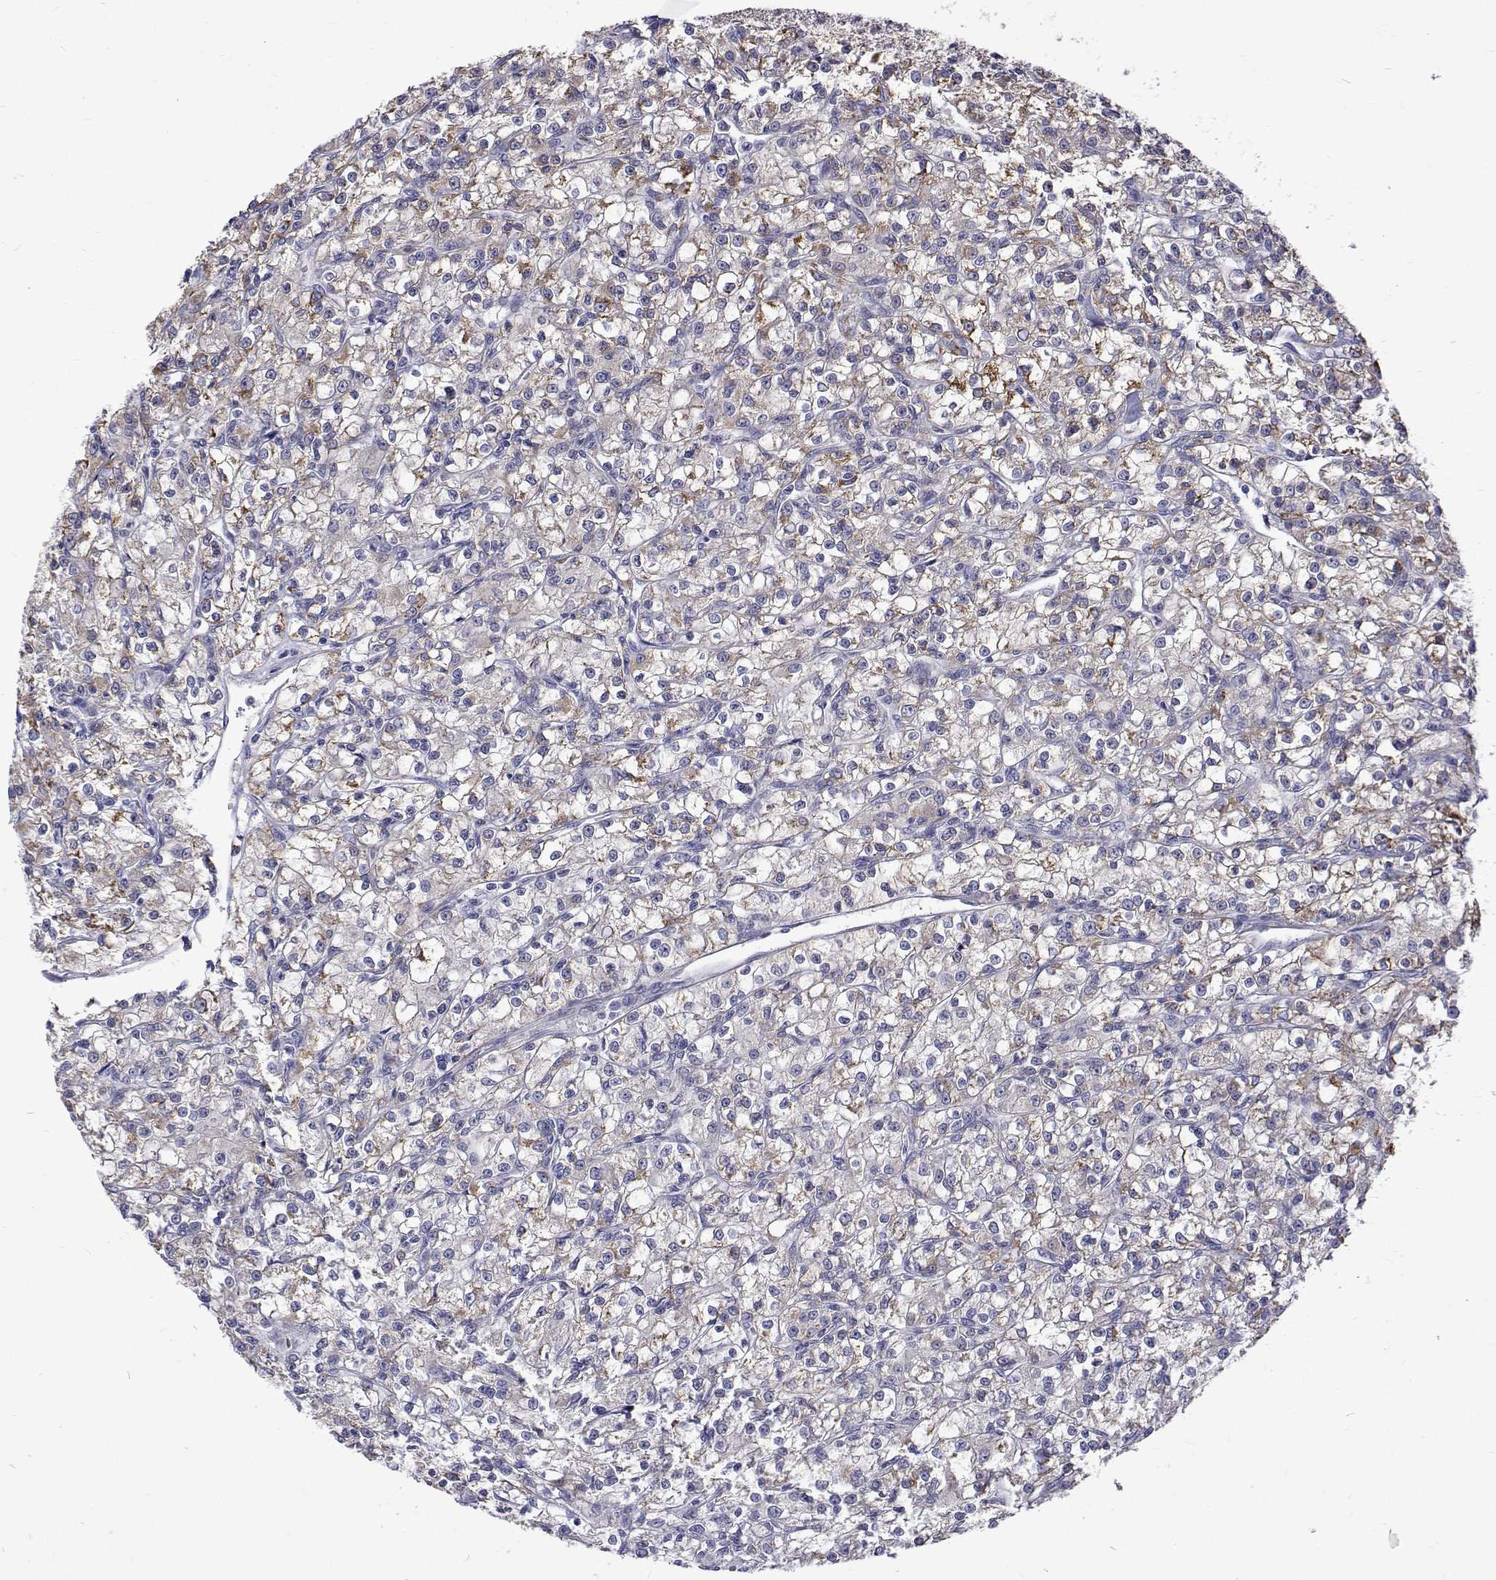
{"staining": {"intensity": "weak", "quantity": "25%-75%", "location": "cytoplasmic/membranous"}, "tissue": "renal cancer", "cell_type": "Tumor cells", "image_type": "cancer", "snomed": [{"axis": "morphology", "description": "Adenocarcinoma, NOS"}, {"axis": "topography", "description": "Kidney"}], "caption": "Human renal cancer stained for a protein (brown) displays weak cytoplasmic/membranous positive expression in approximately 25%-75% of tumor cells.", "gene": "PADI1", "patient": {"sex": "female", "age": 59}}